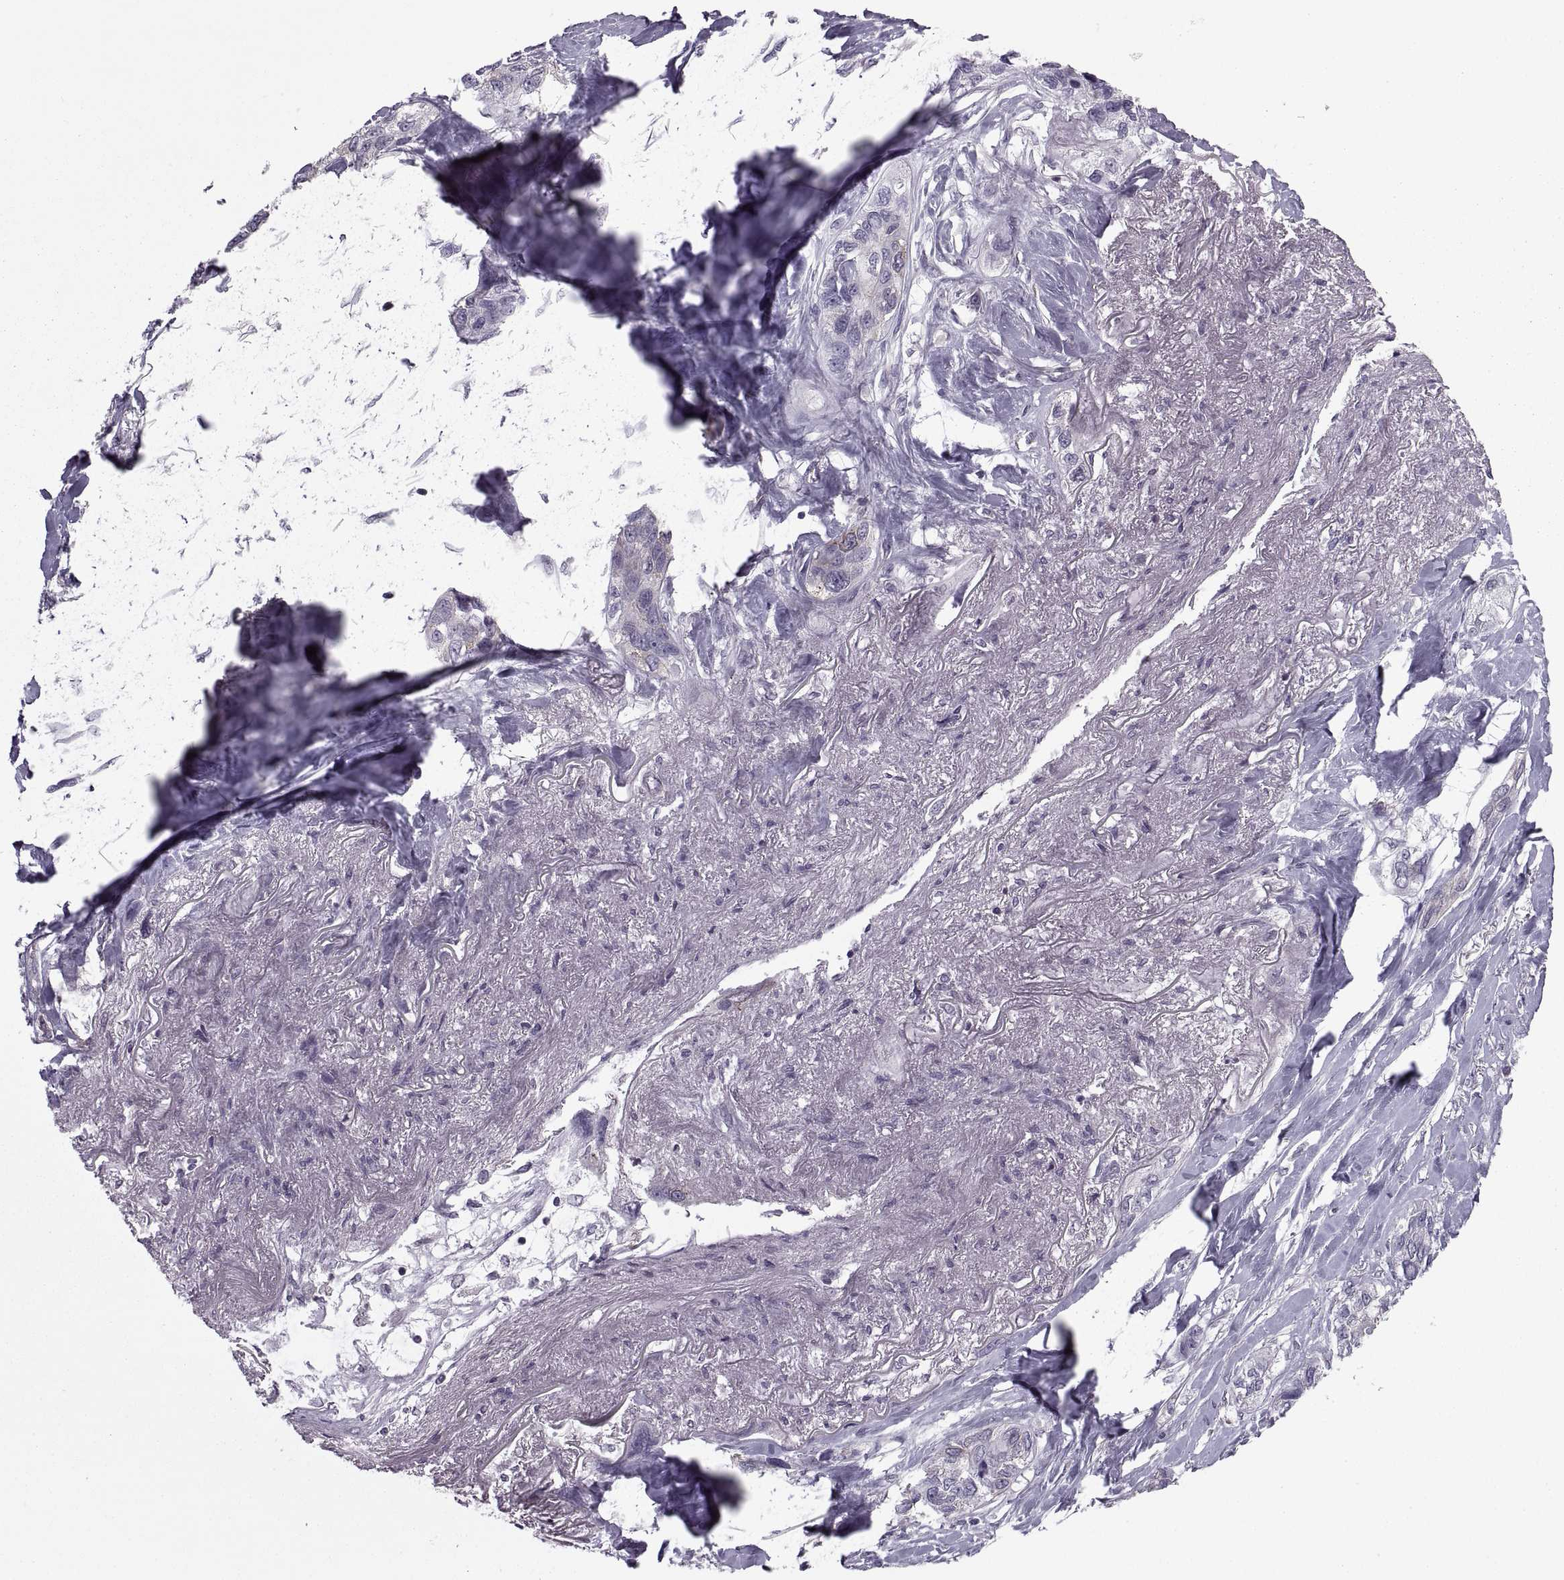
{"staining": {"intensity": "negative", "quantity": "none", "location": "none"}, "tissue": "lung cancer", "cell_type": "Tumor cells", "image_type": "cancer", "snomed": [{"axis": "morphology", "description": "Squamous cell carcinoma, NOS"}, {"axis": "topography", "description": "Lung"}], "caption": "Squamous cell carcinoma (lung) was stained to show a protein in brown. There is no significant positivity in tumor cells.", "gene": "PABPC1", "patient": {"sex": "female", "age": 70}}